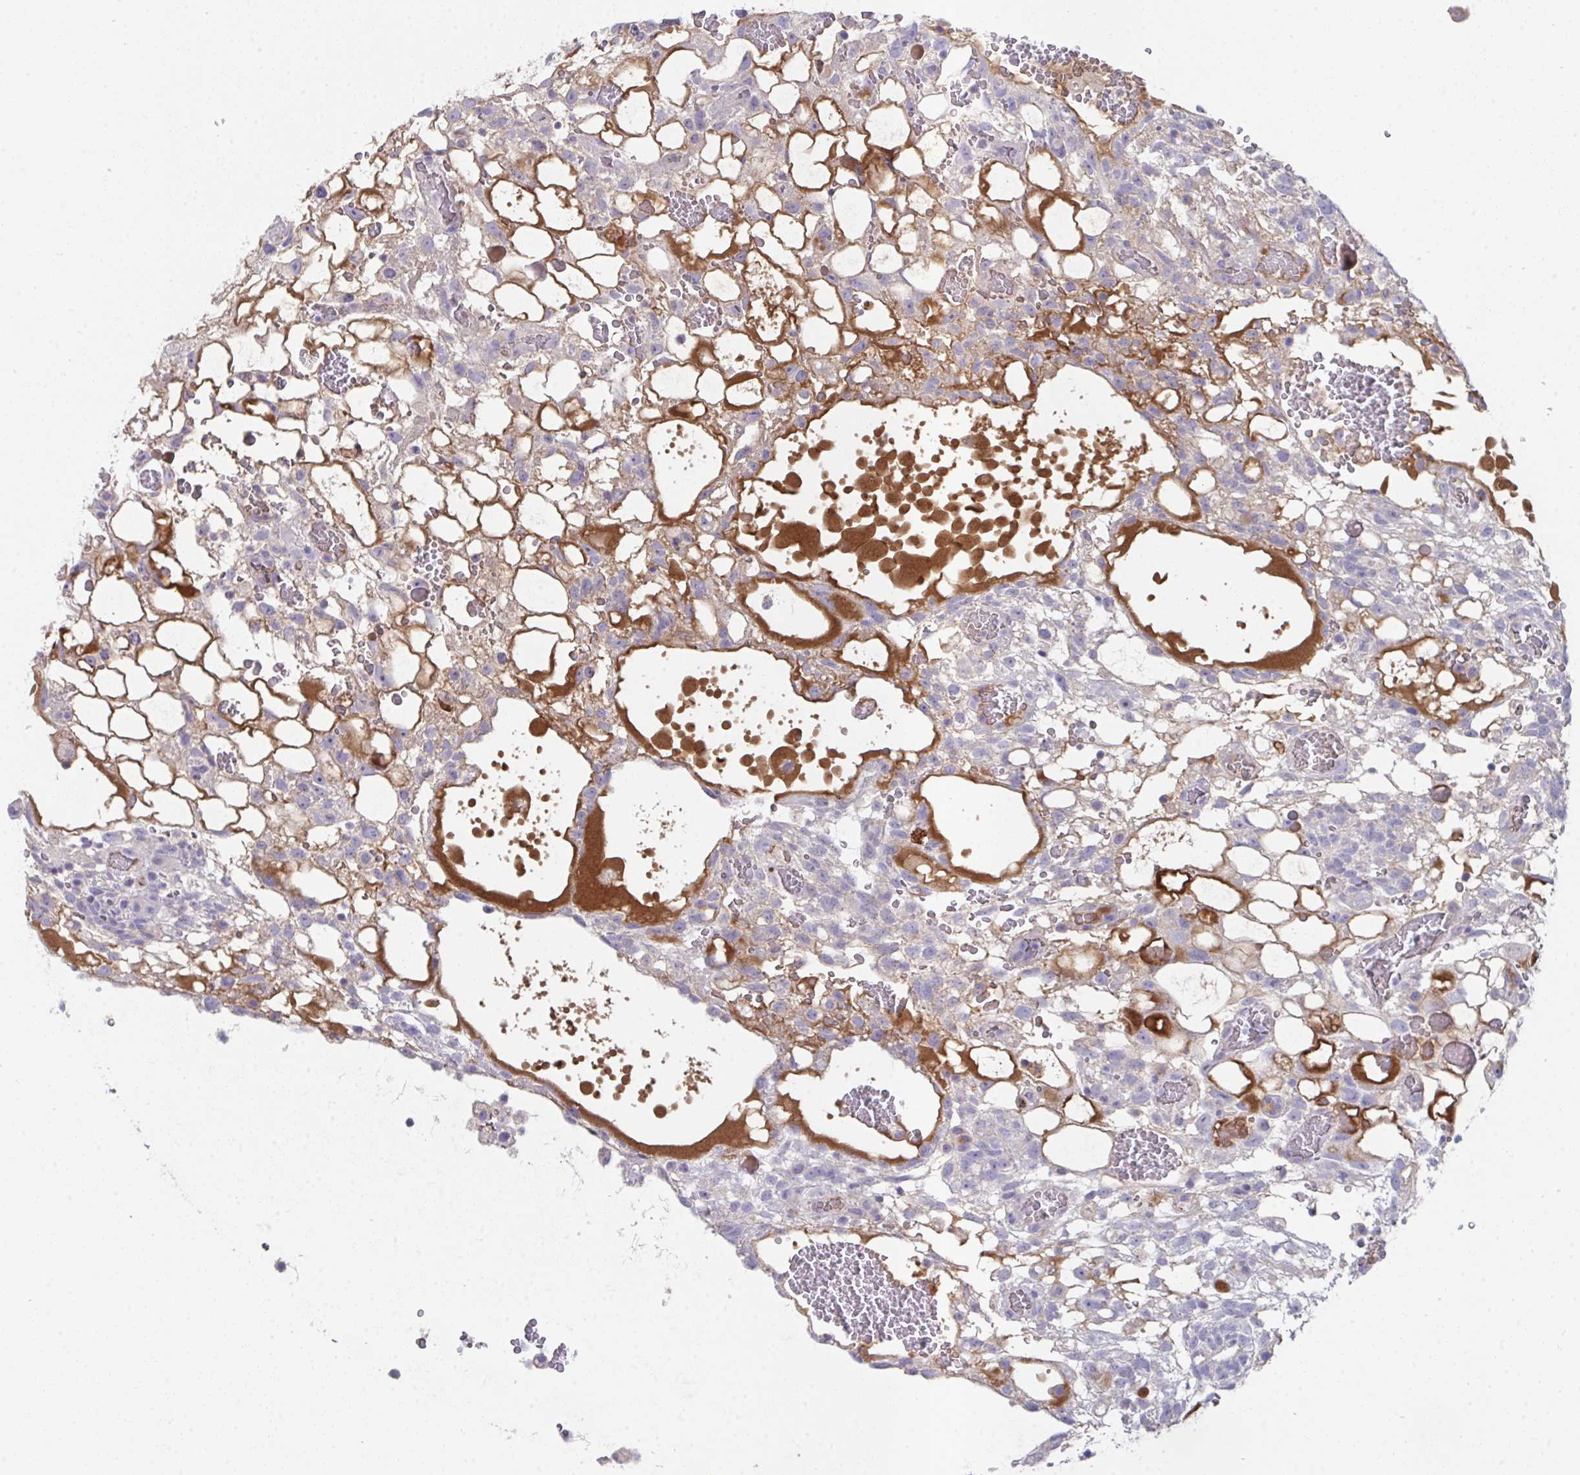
{"staining": {"intensity": "negative", "quantity": "none", "location": "none"}, "tissue": "testis cancer", "cell_type": "Tumor cells", "image_type": "cancer", "snomed": [{"axis": "morphology", "description": "Normal tissue, NOS"}, {"axis": "morphology", "description": "Carcinoma, Embryonal, NOS"}, {"axis": "topography", "description": "Testis"}], "caption": "This is an IHC histopathology image of testis cancer. There is no staining in tumor cells.", "gene": "HGFAC", "patient": {"sex": "male", "age": 32}}